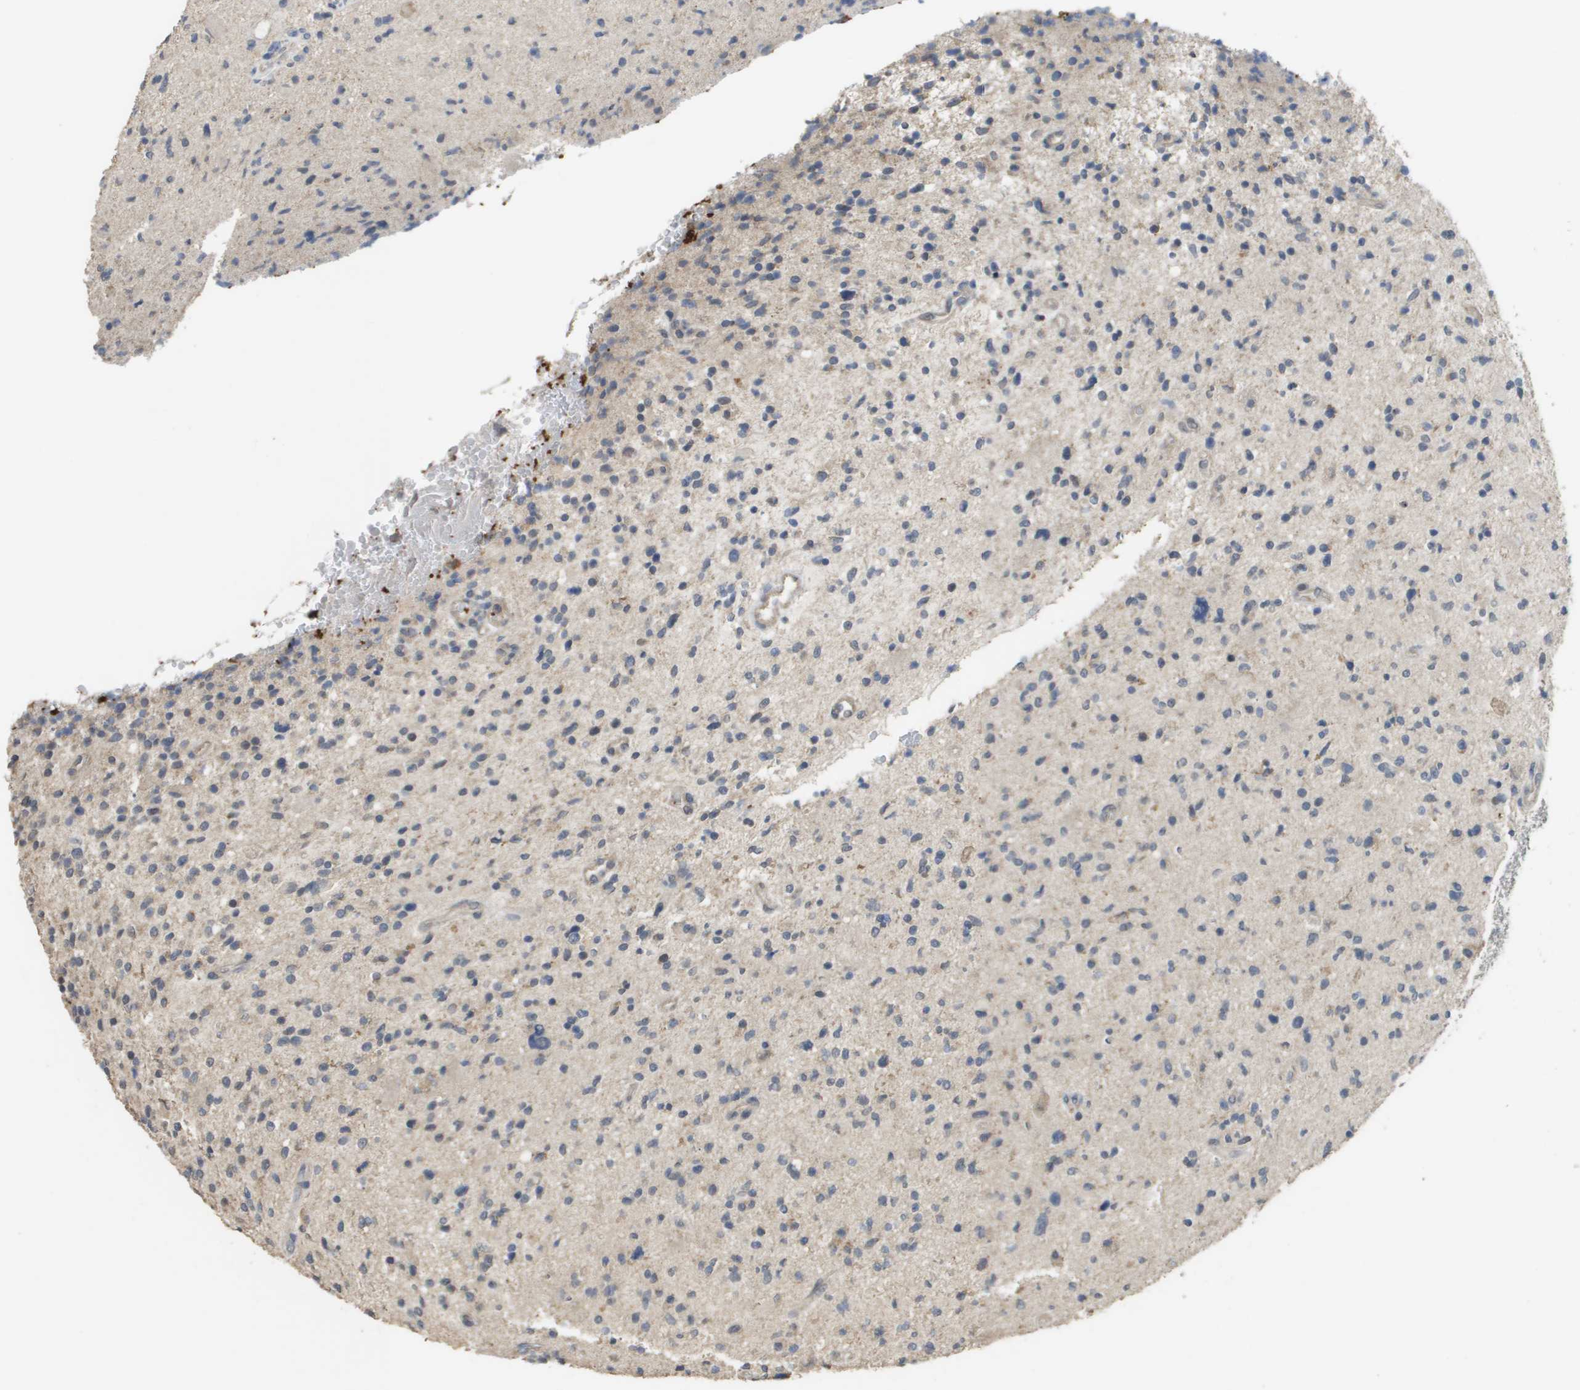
{"staining": {"intensity": "negative", "quantity": "none", "location": "none"}, "tissue": "glioma", "cell_type": "Tumor cells", "image_type": "cancer", "snomed": [{"axis": "morphology", "description": "Glioma, malignant, High grade"}, {"axis": "topography", "description": "Brain"}], "caption": "IHC of high-grade glioma (malignant) reveals no staining in tumor cells.", "gene": "RAB27B", "patient": {"sex": "male", "age": 48}}